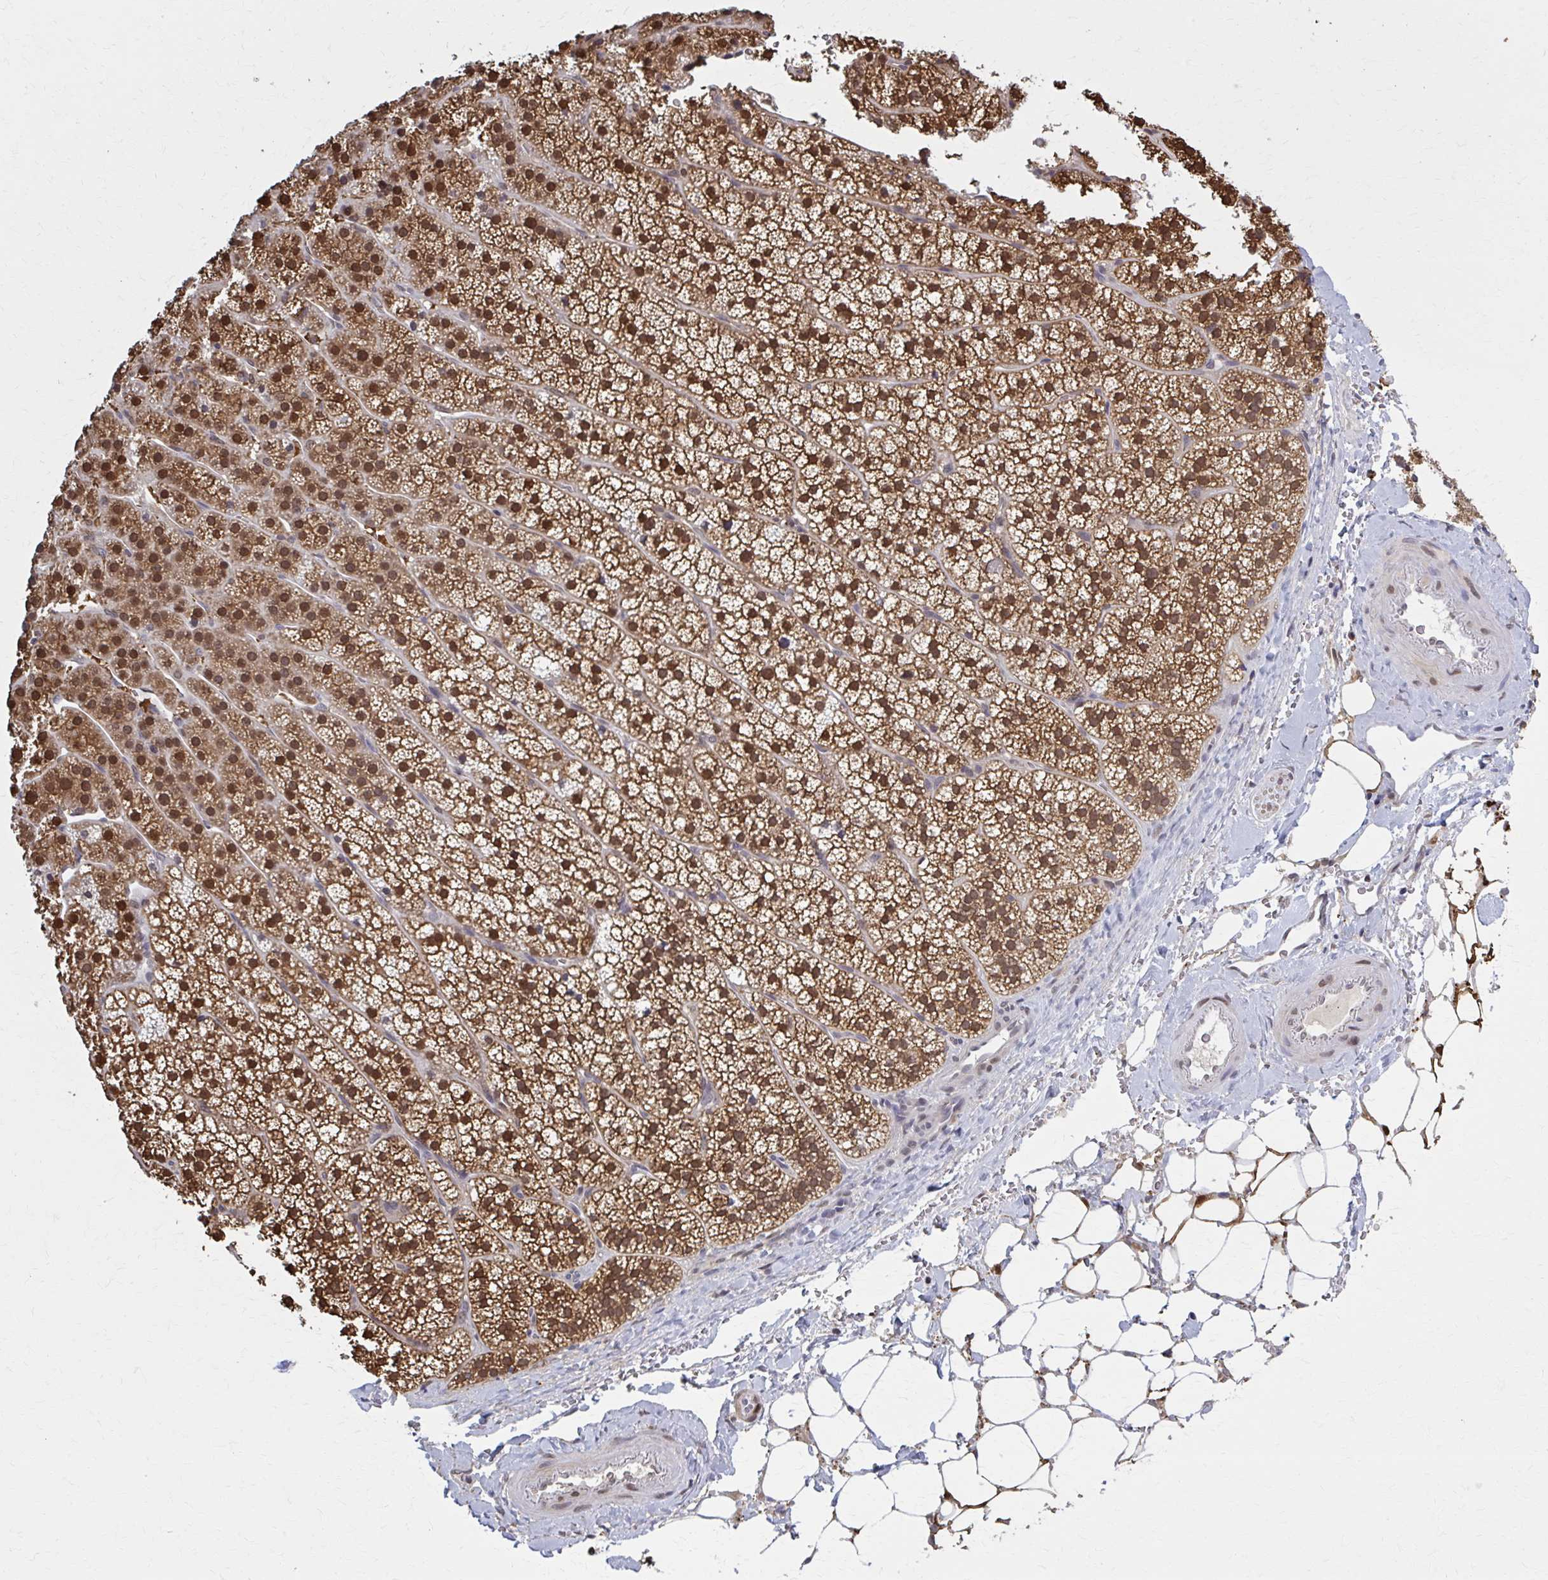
{"staining": {"intensity": "strong", "quantity": ">75%", "location": "cytoplasmic/membranous,nuclear"}, "tissue": "adrenal gland", "cell_type": "Glandular cells", "image_type": "normal", "snomed": [{"axis": "morphology", "description": "Normal tissue, NOS"}, {"axis": "topography", "description": "Adrenal gland"}], "caption": "Benign adrenal gland was stained to show a protein in brown. There is high levels of strong cytoplasmic/membranous,nuclear staining in approximately >75% of glandular cells. Nuclei are stained in blue.", "gene": "MDH1", "patient": {"sex": "male", "age": 53}}